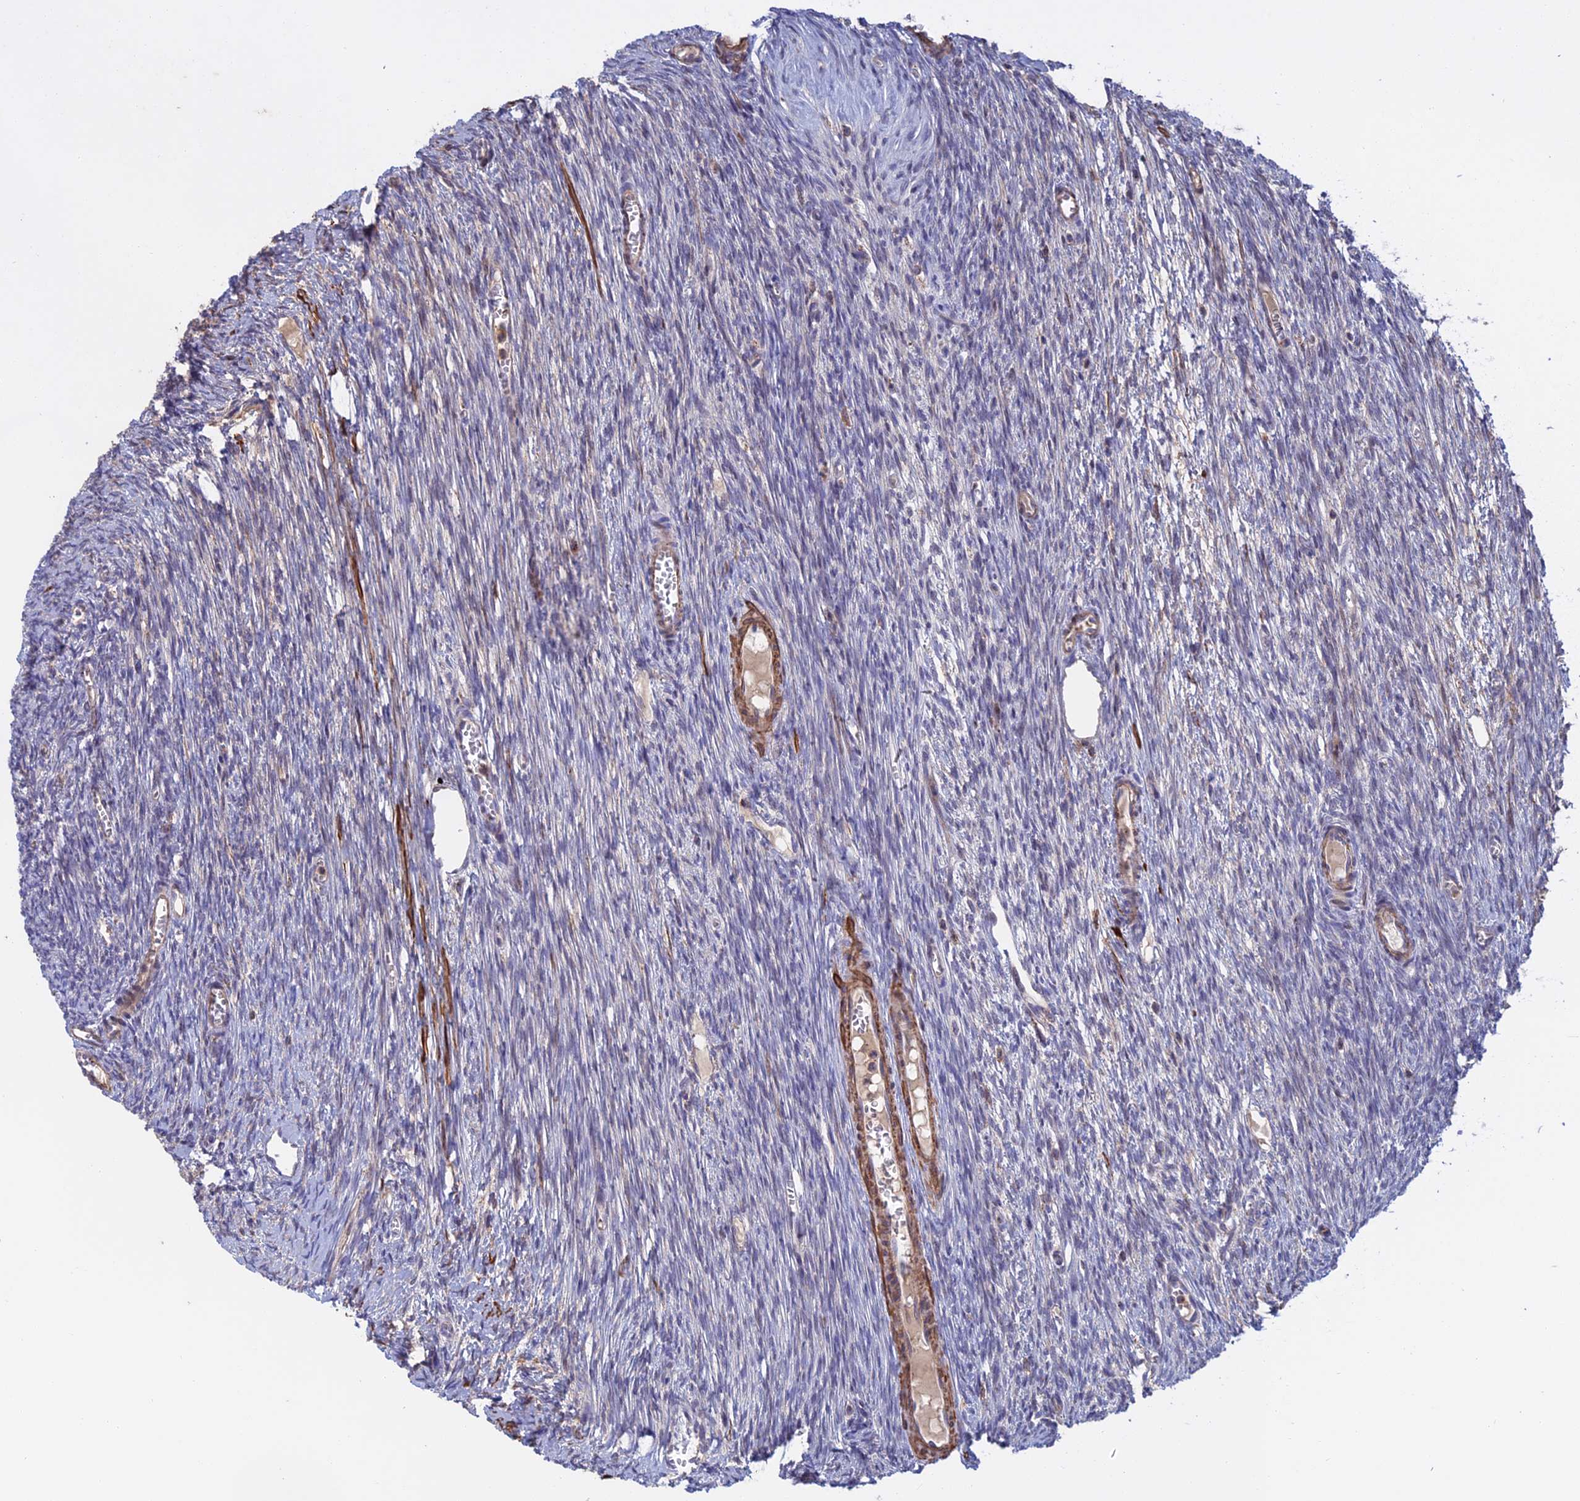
{"staining": {"intensity": "negative", "quantity": "none", "location": "none"}, "tissue": "ovary", "cell_type": "Ovarian stroma cells", "image_type": "normal", "snomed": [{"axis": "morphology", "description": "Normal tissue, NOS"}, {"axis": "topography", "description": "Ovary"}], "caption": "This is a micrograph of immunohistochemistry staining of normal ovary, which shows no staining in ovarian stroma cells.", "gene": "LYPD5", "patient": {"sex": "female", "age": 44}}